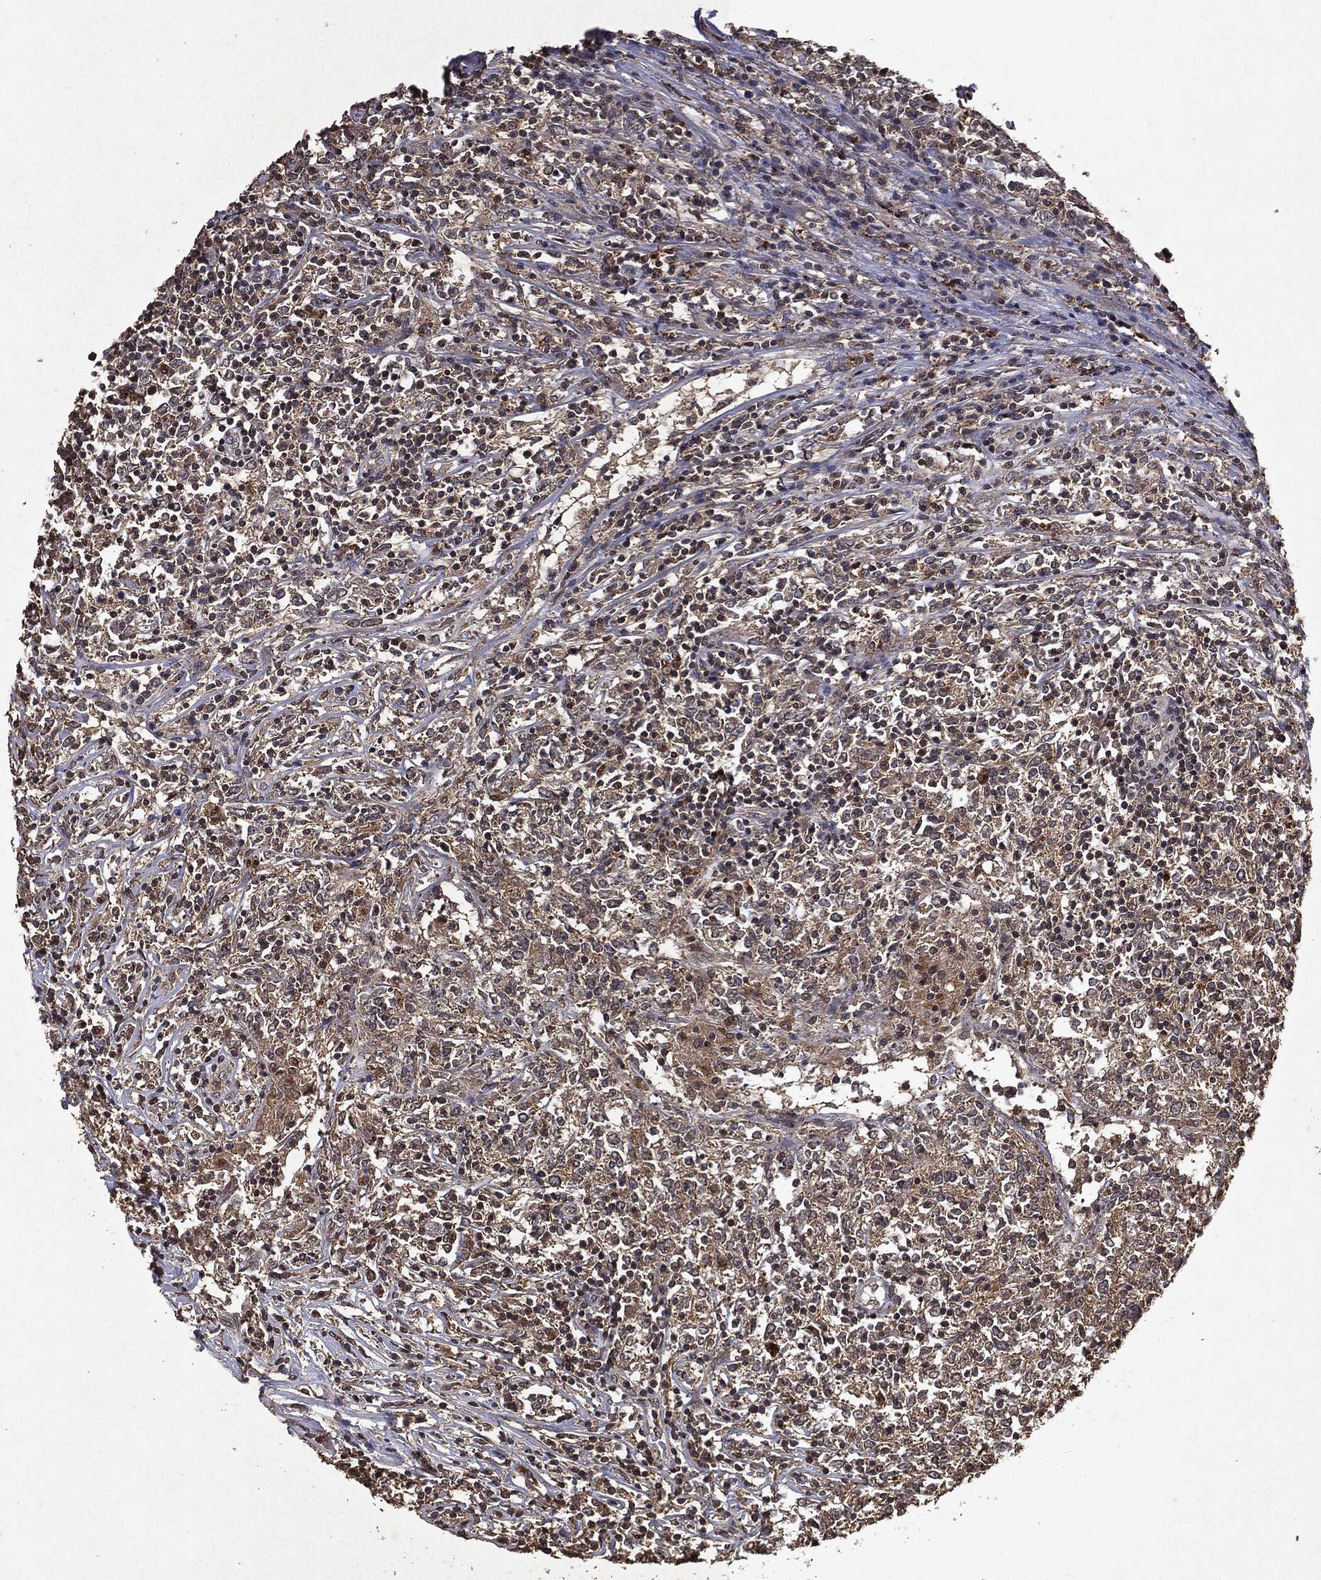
{"staining": {"intensity": "negative", "quantity": "none", "location": "none"}, "tissue": "lymphoma", "cell_type": "Tumor cells", "image_type": "cancer", "snomed": [{"axis": "morphology", "description": "Malignant lymphoma, non-Hodgkin's type, High grade"}, {"axis": "topography", "description": "Lymph node"}], "caption": "Malignant lymphoma, non-Hodgkin's type (high-grade) stained for a protein using immunohistochemistry (IHC) displays no expression tumor cells.", "gene": "MTOR", "patient": {"sex": "female", "age": 84}}